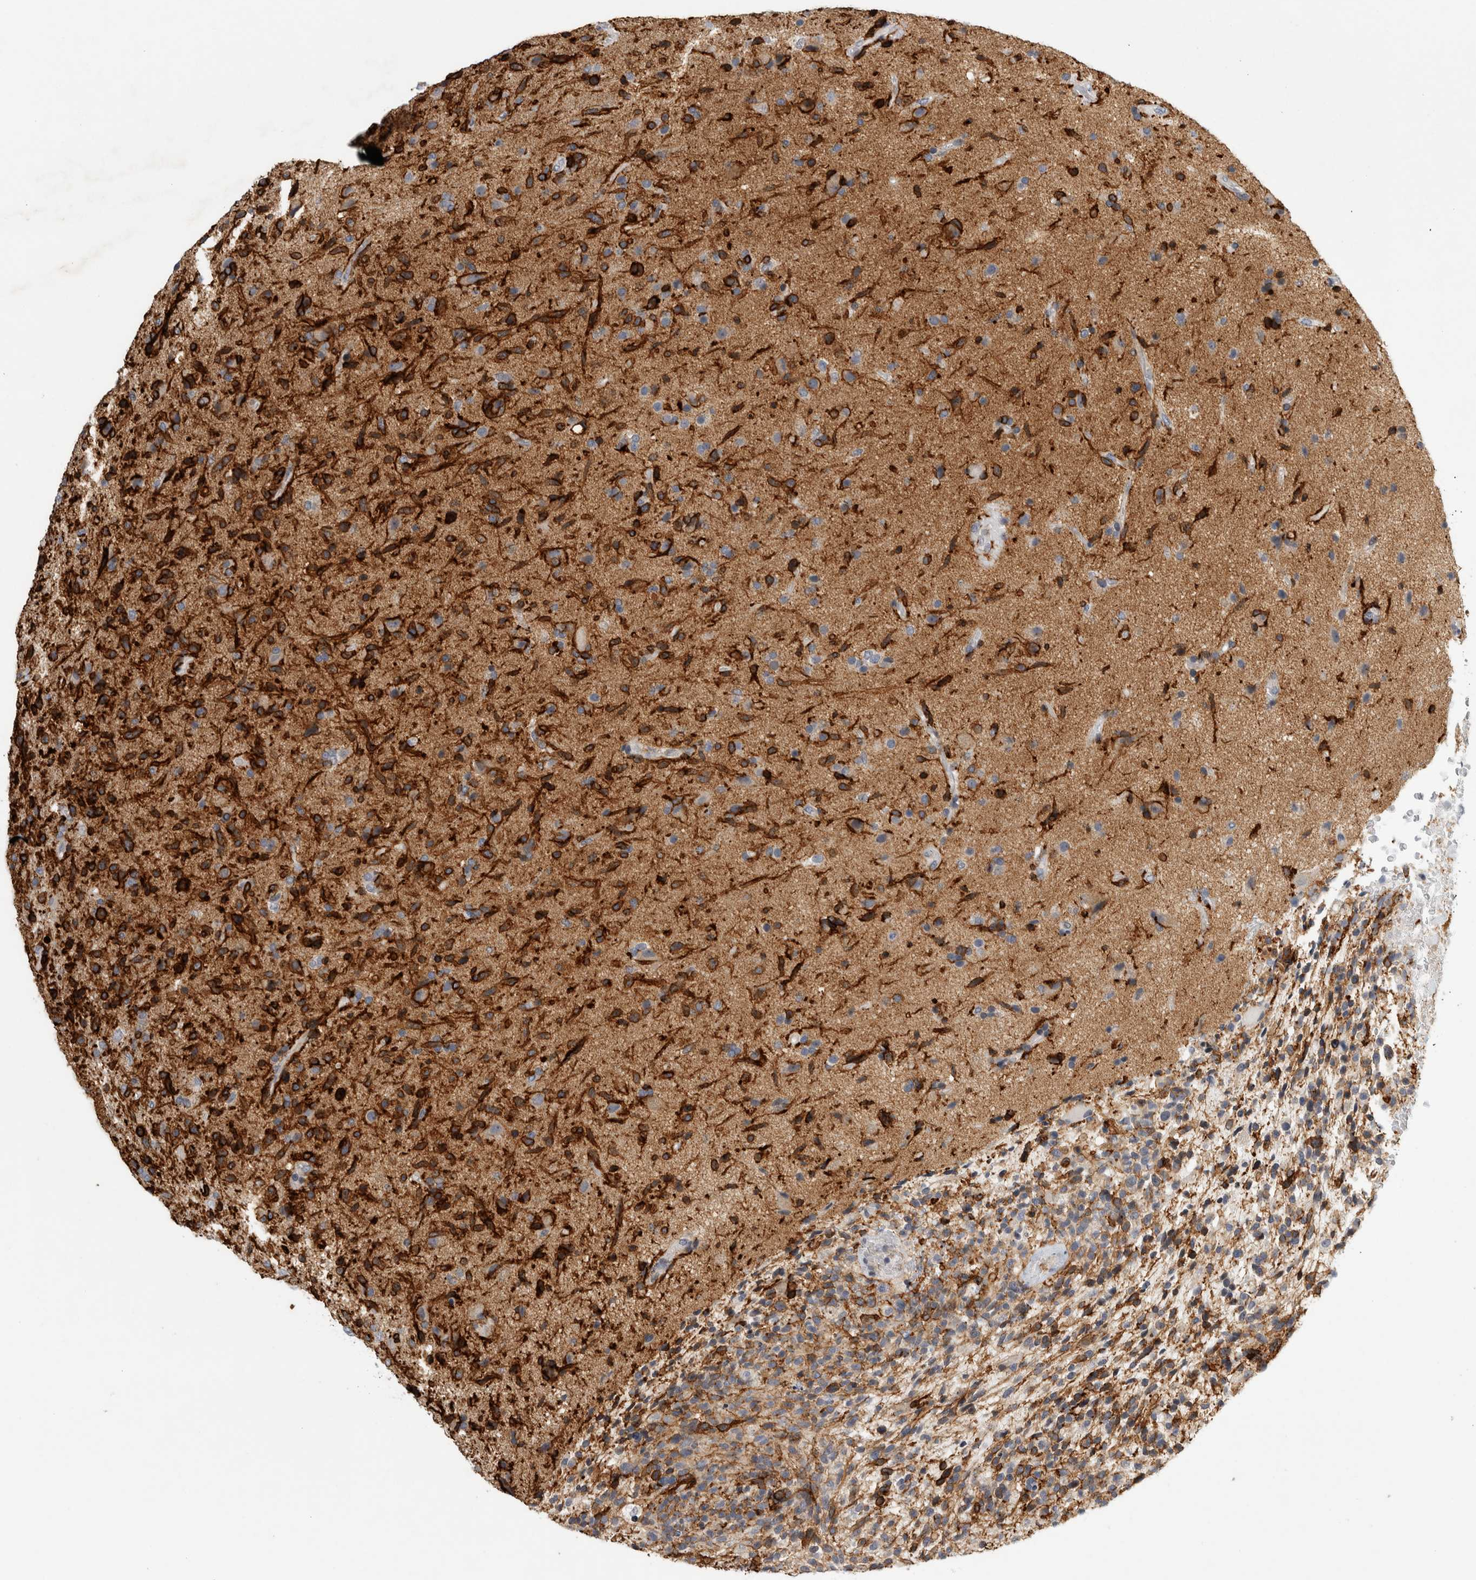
{"staining": {"intensity": "strong", "quantity": "25%-75%", "location": "cytoplasmic/membranous"}, "tissue": "glioma", "cell_type": "Tumor cells", "image_type": "cancer", "snomed": [{"axis": "morphology", "description": "Glioma, malignant, High grade"}, {"axis": "topography", "description": "Brain"}], "caption": "Immunohistochemical staining of glioma displays strong cytoplasmic/membranous protein expression in approximately 25%-75% of tumor cells. The protein is stained brown, and the nuclei are stained in blue (DAB IHC with brightfield microscopy, high magnification).", "gene": "UTP25", "patient": {"sex": "male", "age": 72}}